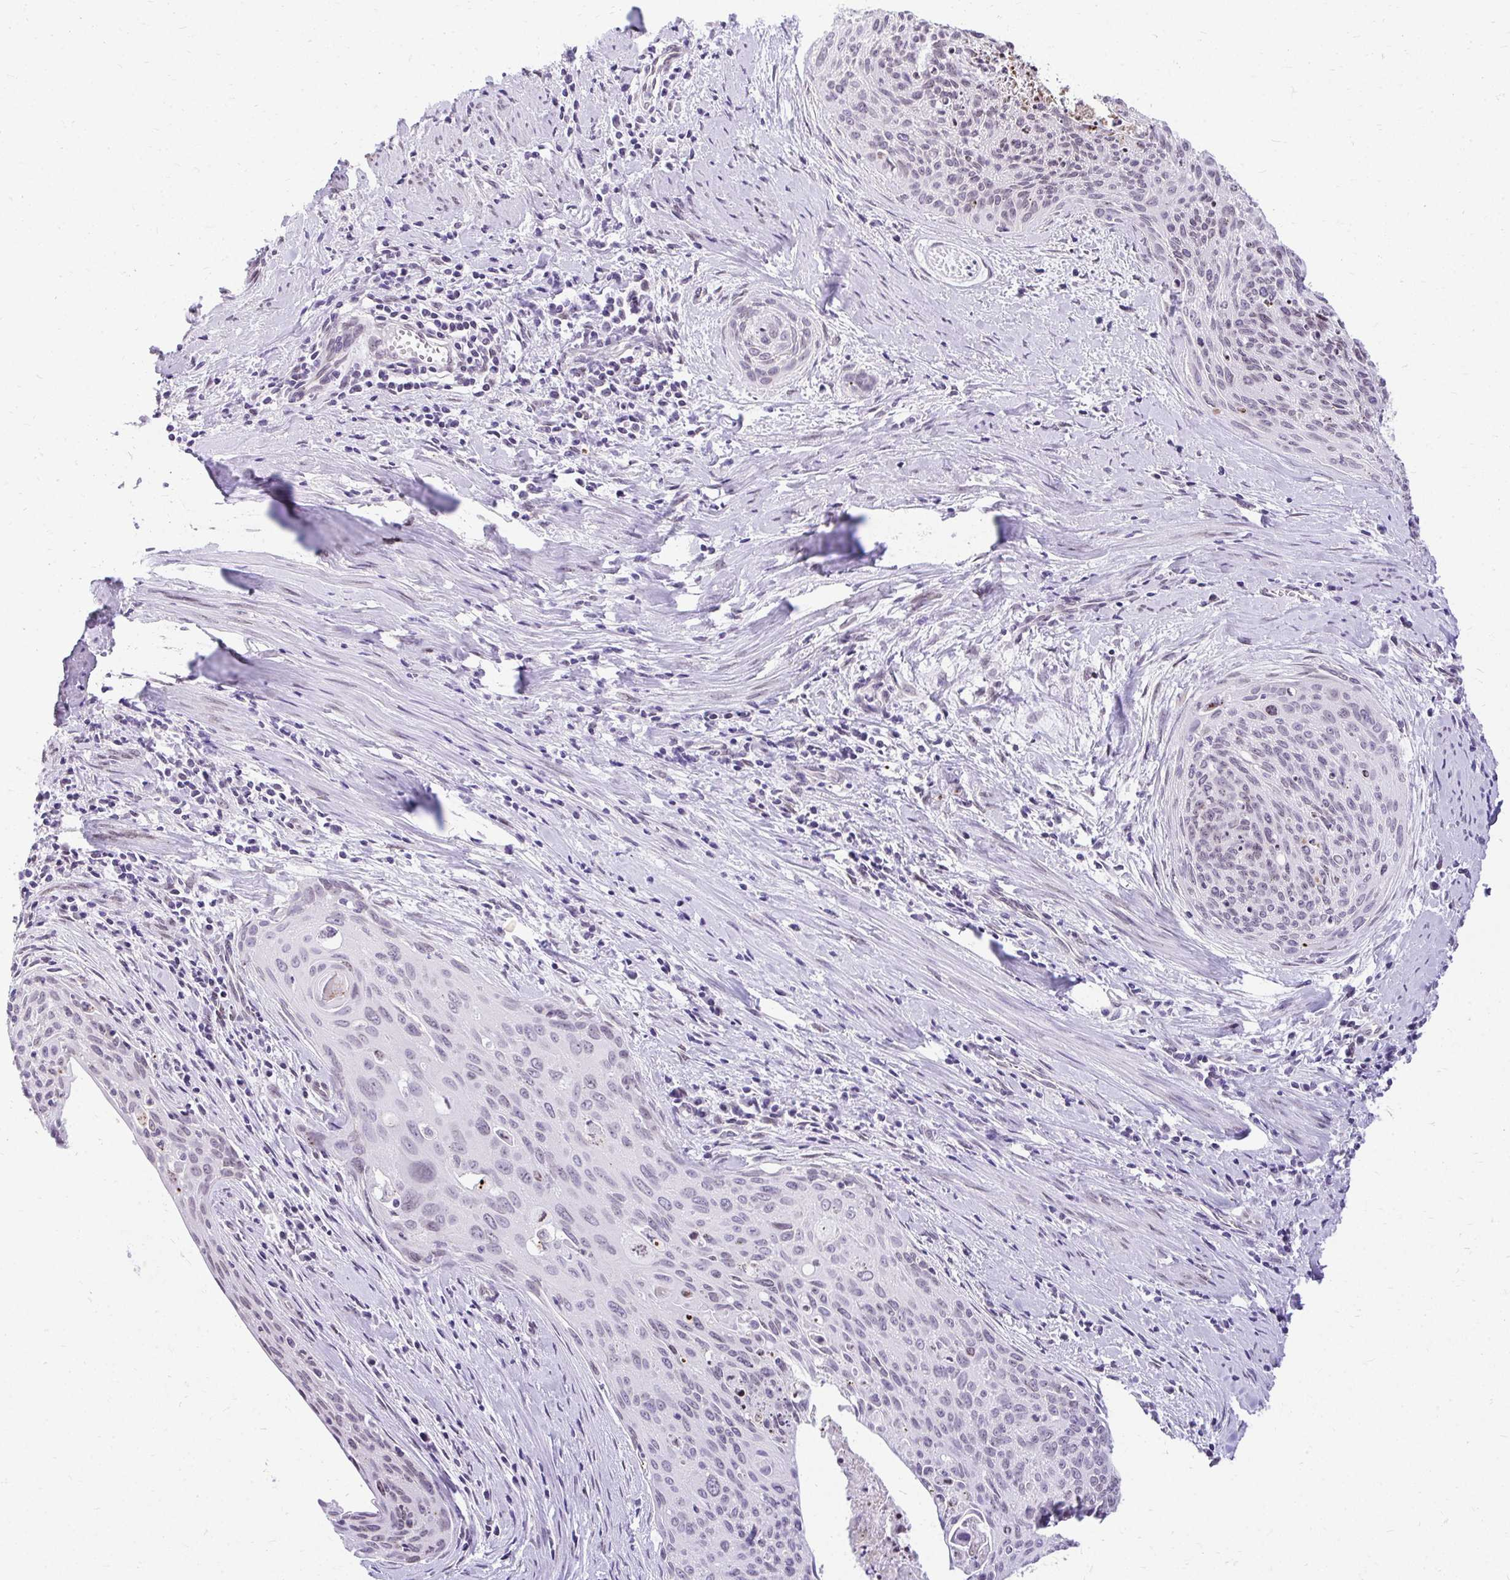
{"staining": {"intensity": "weak", "quantity": "25%-75%", "location": "nuclear"}, "tissue": "cervical cancer", "cell_type": "Tumor cells", "image_type": "cancer", "snomed": [{"axis": "morphology", "description": "Squamous cell carcinoma, NOS"}, {"axis": "topography", "description": "Cervix"}], "caption": "This image displays immunohistochemistry staining of human cervical cancer, with low weak nuclear expression in about 25%-75% of tumor cells.", "gene": "BANF1", "patient": {"sex": "female", "age": 55}}